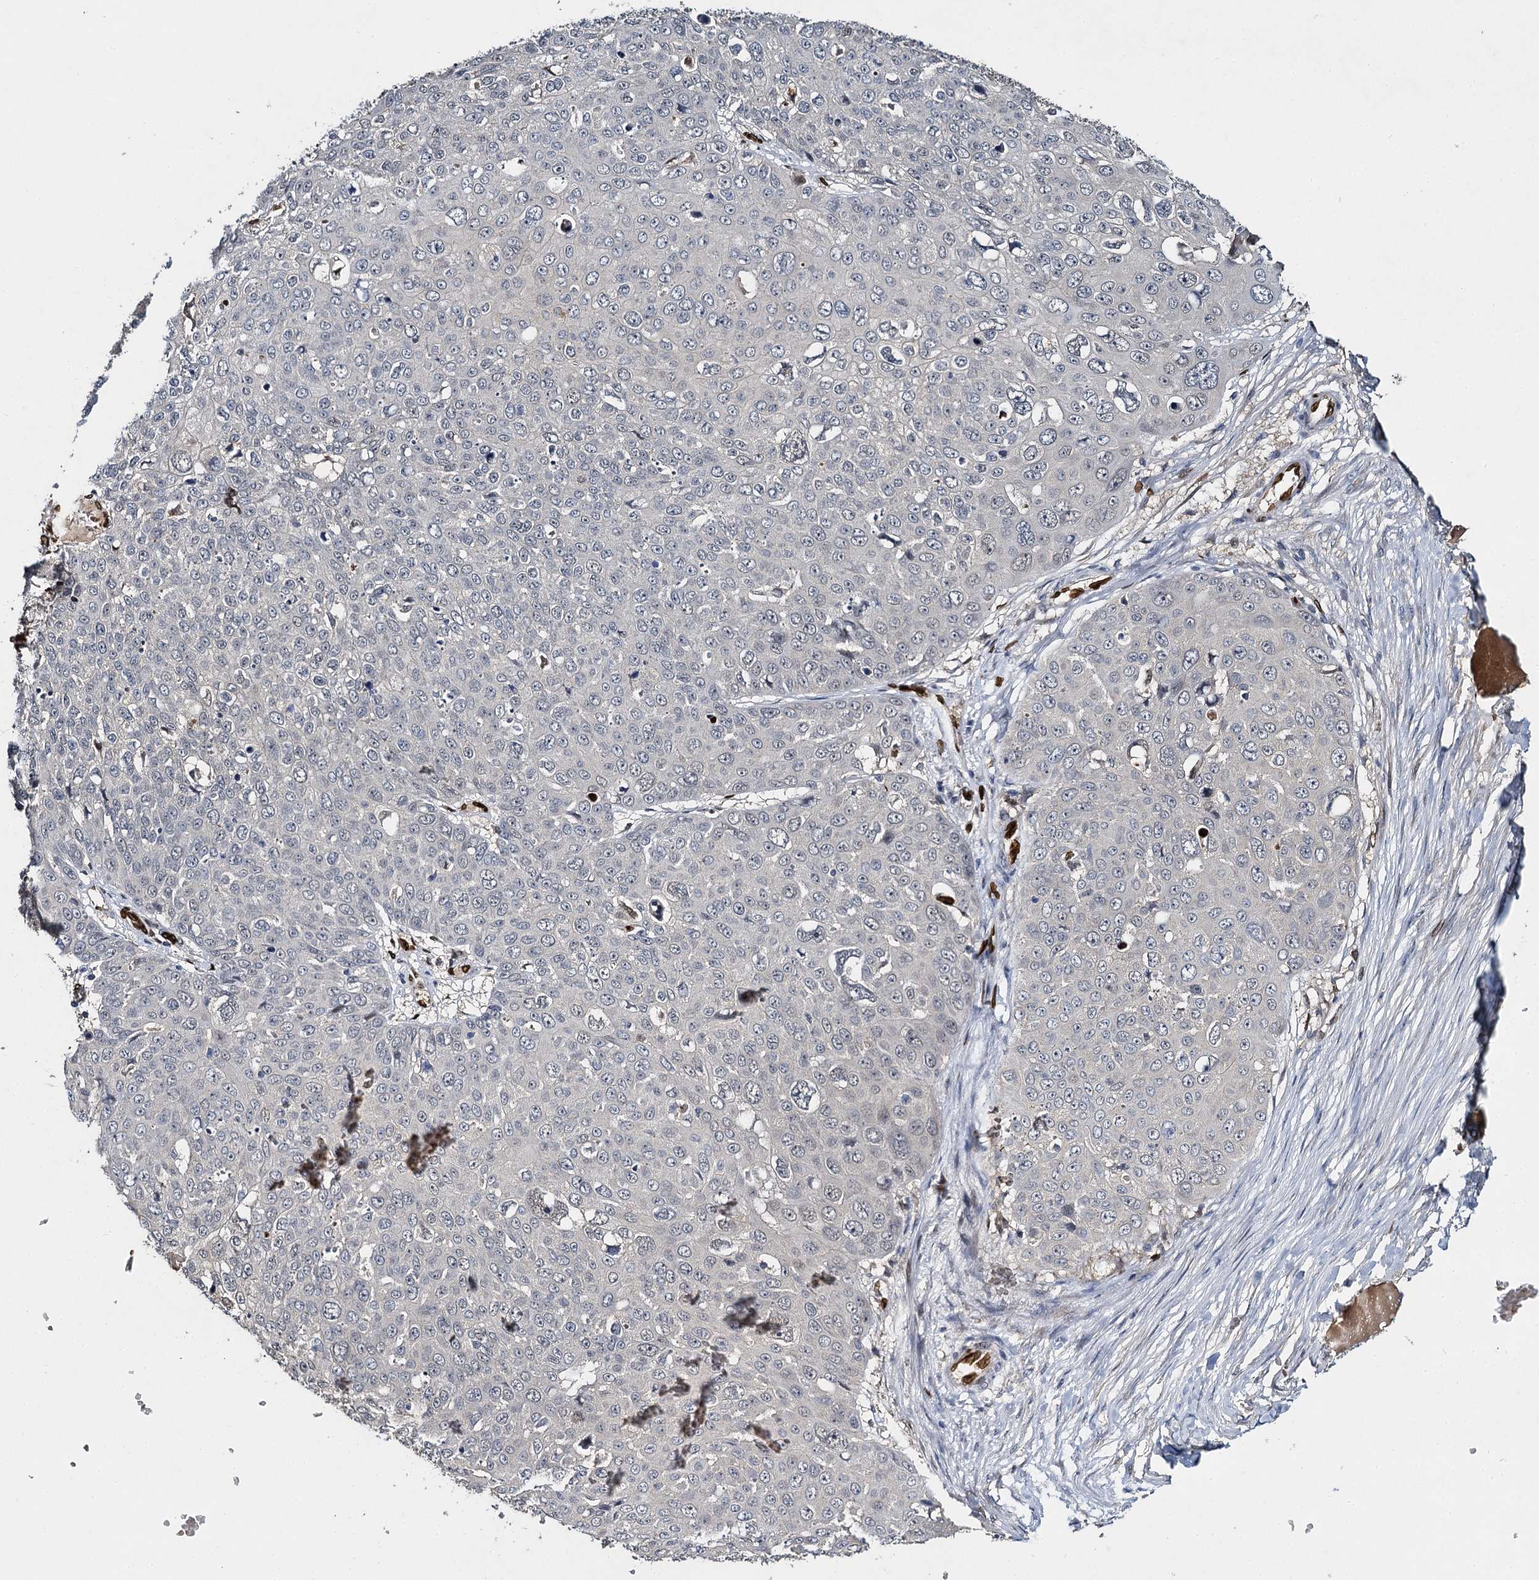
{"staining": {"intensity": "negative", "quantity": "none", "location": "none"}, "tissue": "skin cancer", "cell_type": "Tumor cells", "image_type": "cancer", "snomed": [{"axis": "morphology", "description": "Squamous cell carcinoma, NOS"}, {"axis": "topography", "description": "Skin"}], "caption": "Immunohistochemical staining of skin cancer (squamous cell carcinoma) exhibits no significant staining in tumor cells.", "gene": "SLC11A2", "patient": {"sex": "male", "age": 71}}